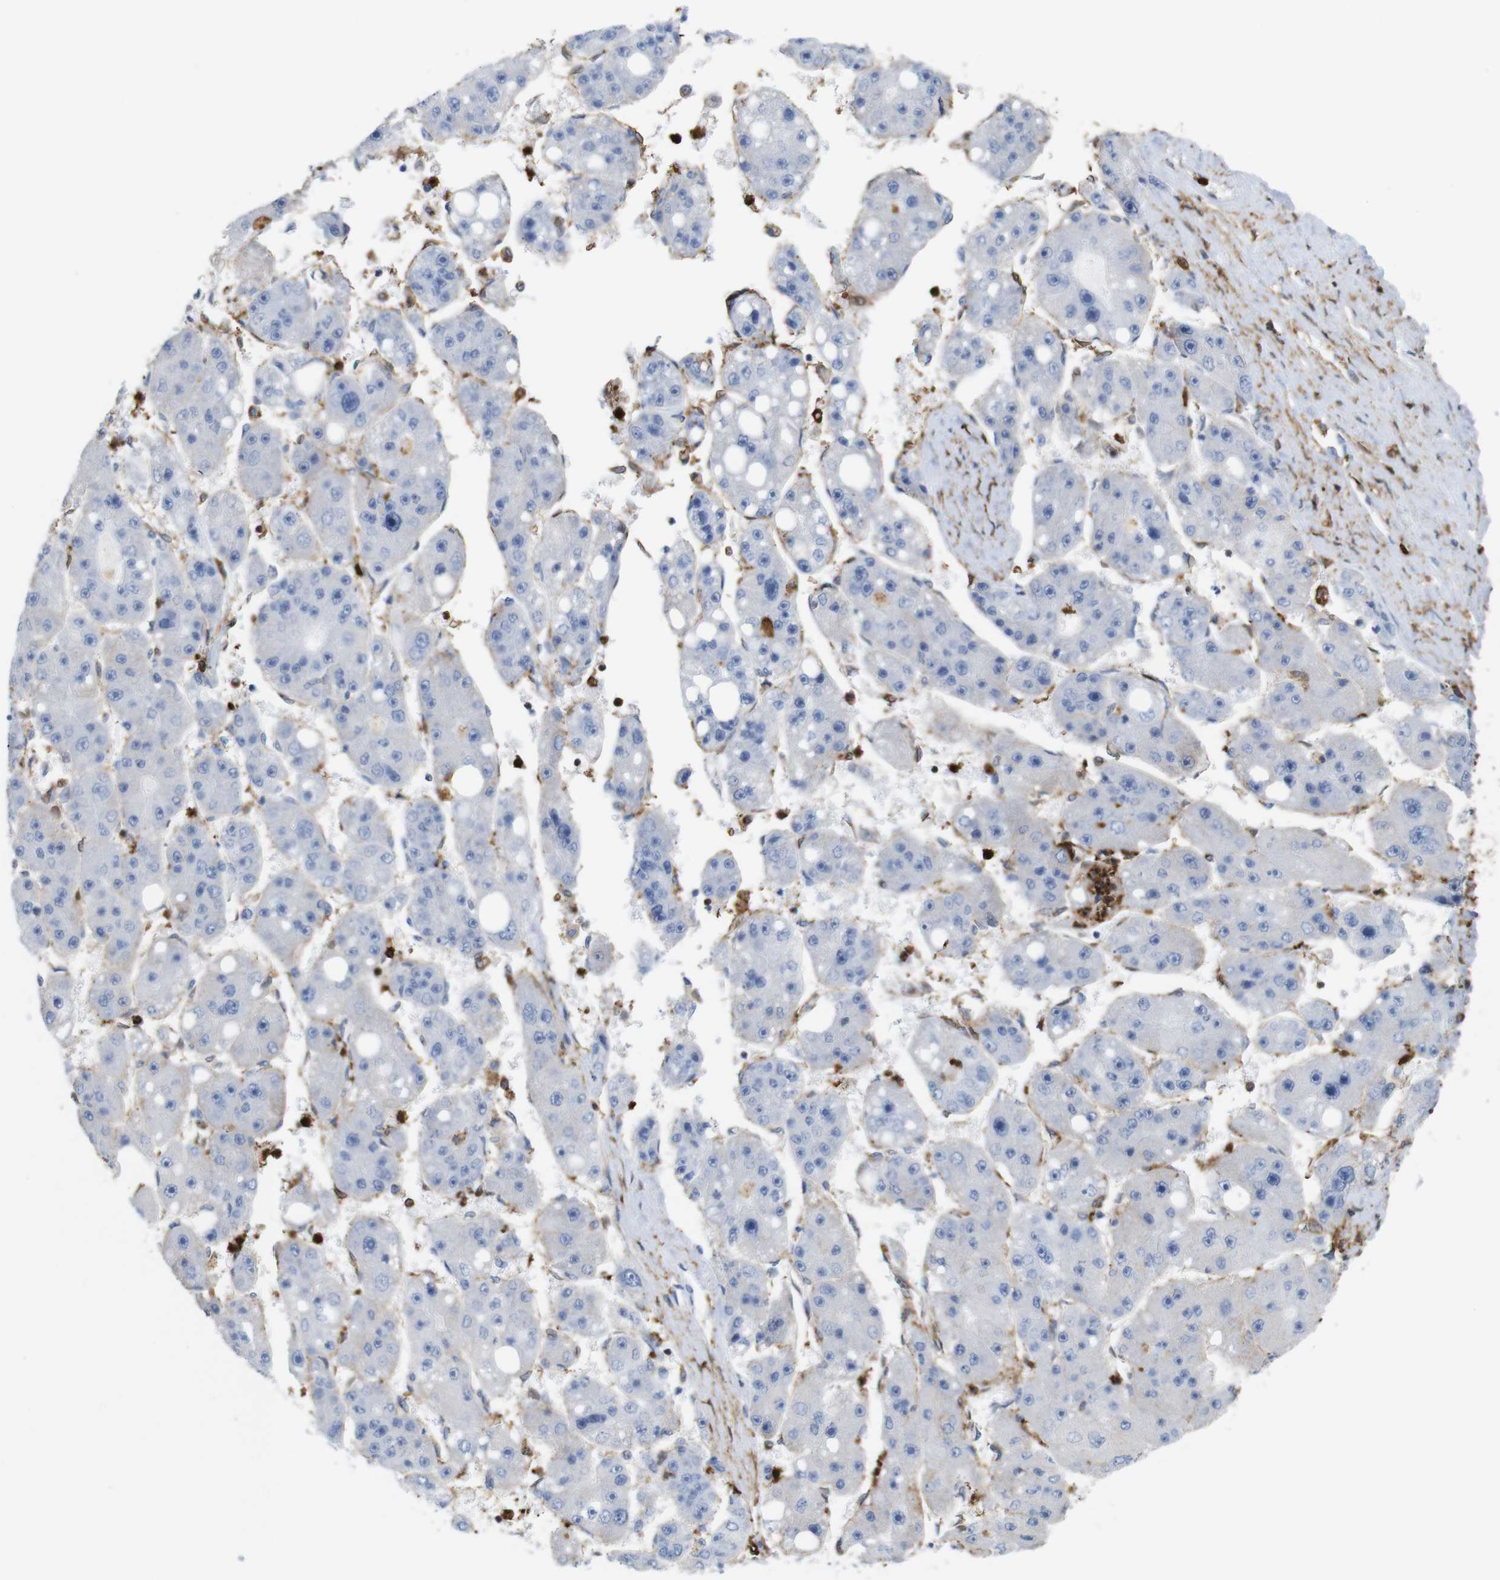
{"staining": {"intensity": "negative", "quantity": "none", "location": "none"}, "tissue": "liver cancer", "cell_type": "Tumor cells", "image_type": "cancer", "snomed": [{"axis": "morphology", "description": "Carcinoma, Hepatocellular, NOS"}, {"axis": "topography", "description": "Liver"}], "caption": "Immunohistochemistry histopathology image of human liver cancer stained for a protein (brown), which exhibits no positivity in tumor cells. The staining is performed using DAB (3,3'-diaminobenzidine) brown chromogen with nuclei counter-stained in using hematoxylin.", "gene": "ANXA1", "patient": {"sex": "female", "age": 61}}